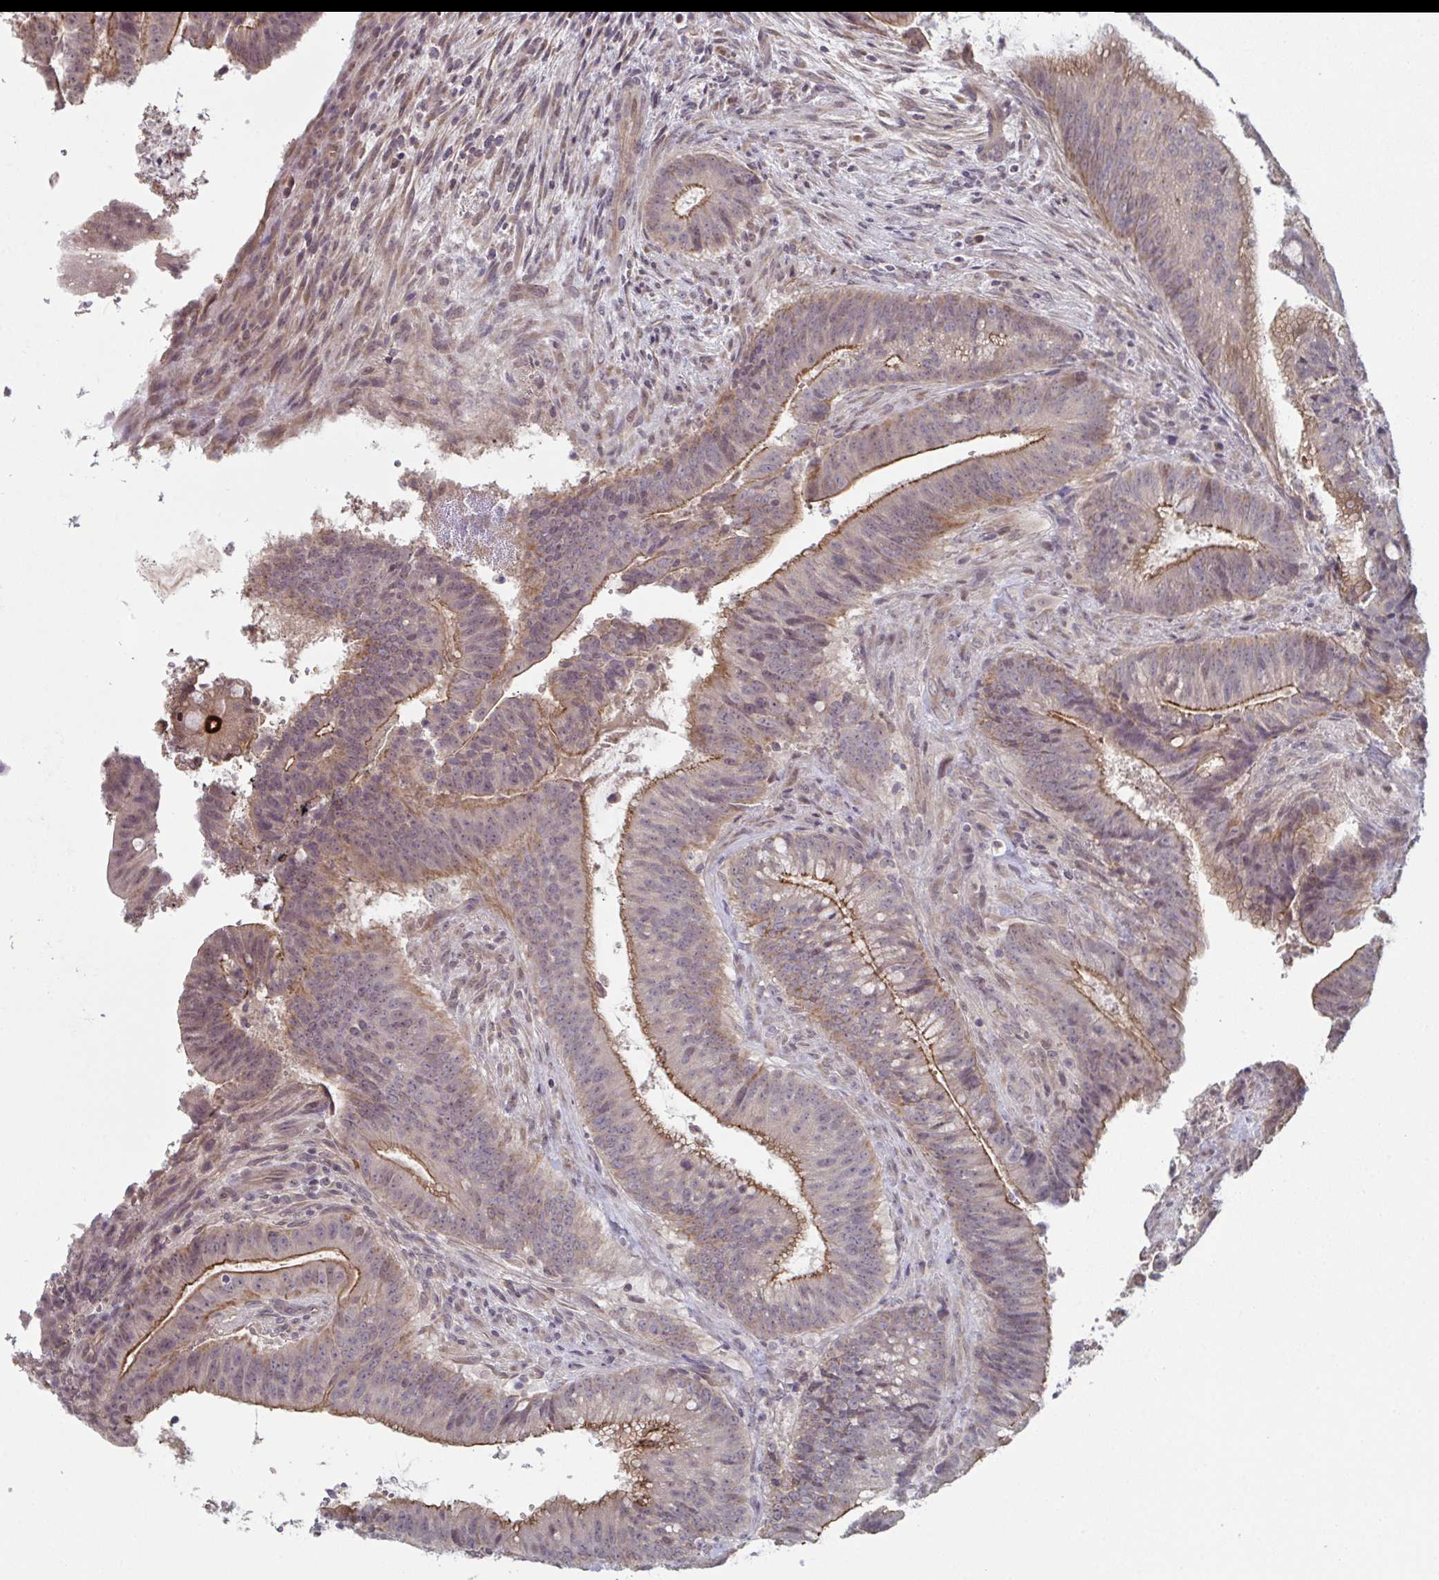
{"staining": {"intensity": "moderate", "quantity": "25%-75%", "location": "cytoplasmic/membranous"}, "tissue": "colorectal cancer", "cell_type": "Tumor cells", "image_type": "cancer", "snomed": [{"axis": "morphology", "description": "Adenocarcinoma, NOS"}, {"axis": "topography", "description": "Colon"}], "caption": "An image of human adenocarcinoma (colorectal) stained for a protein shows moderate cytoplasmic/membranous brown staining in tumor cells.", "gene": "ZNF214", "patient": {"sex": "female", "age": 43}}